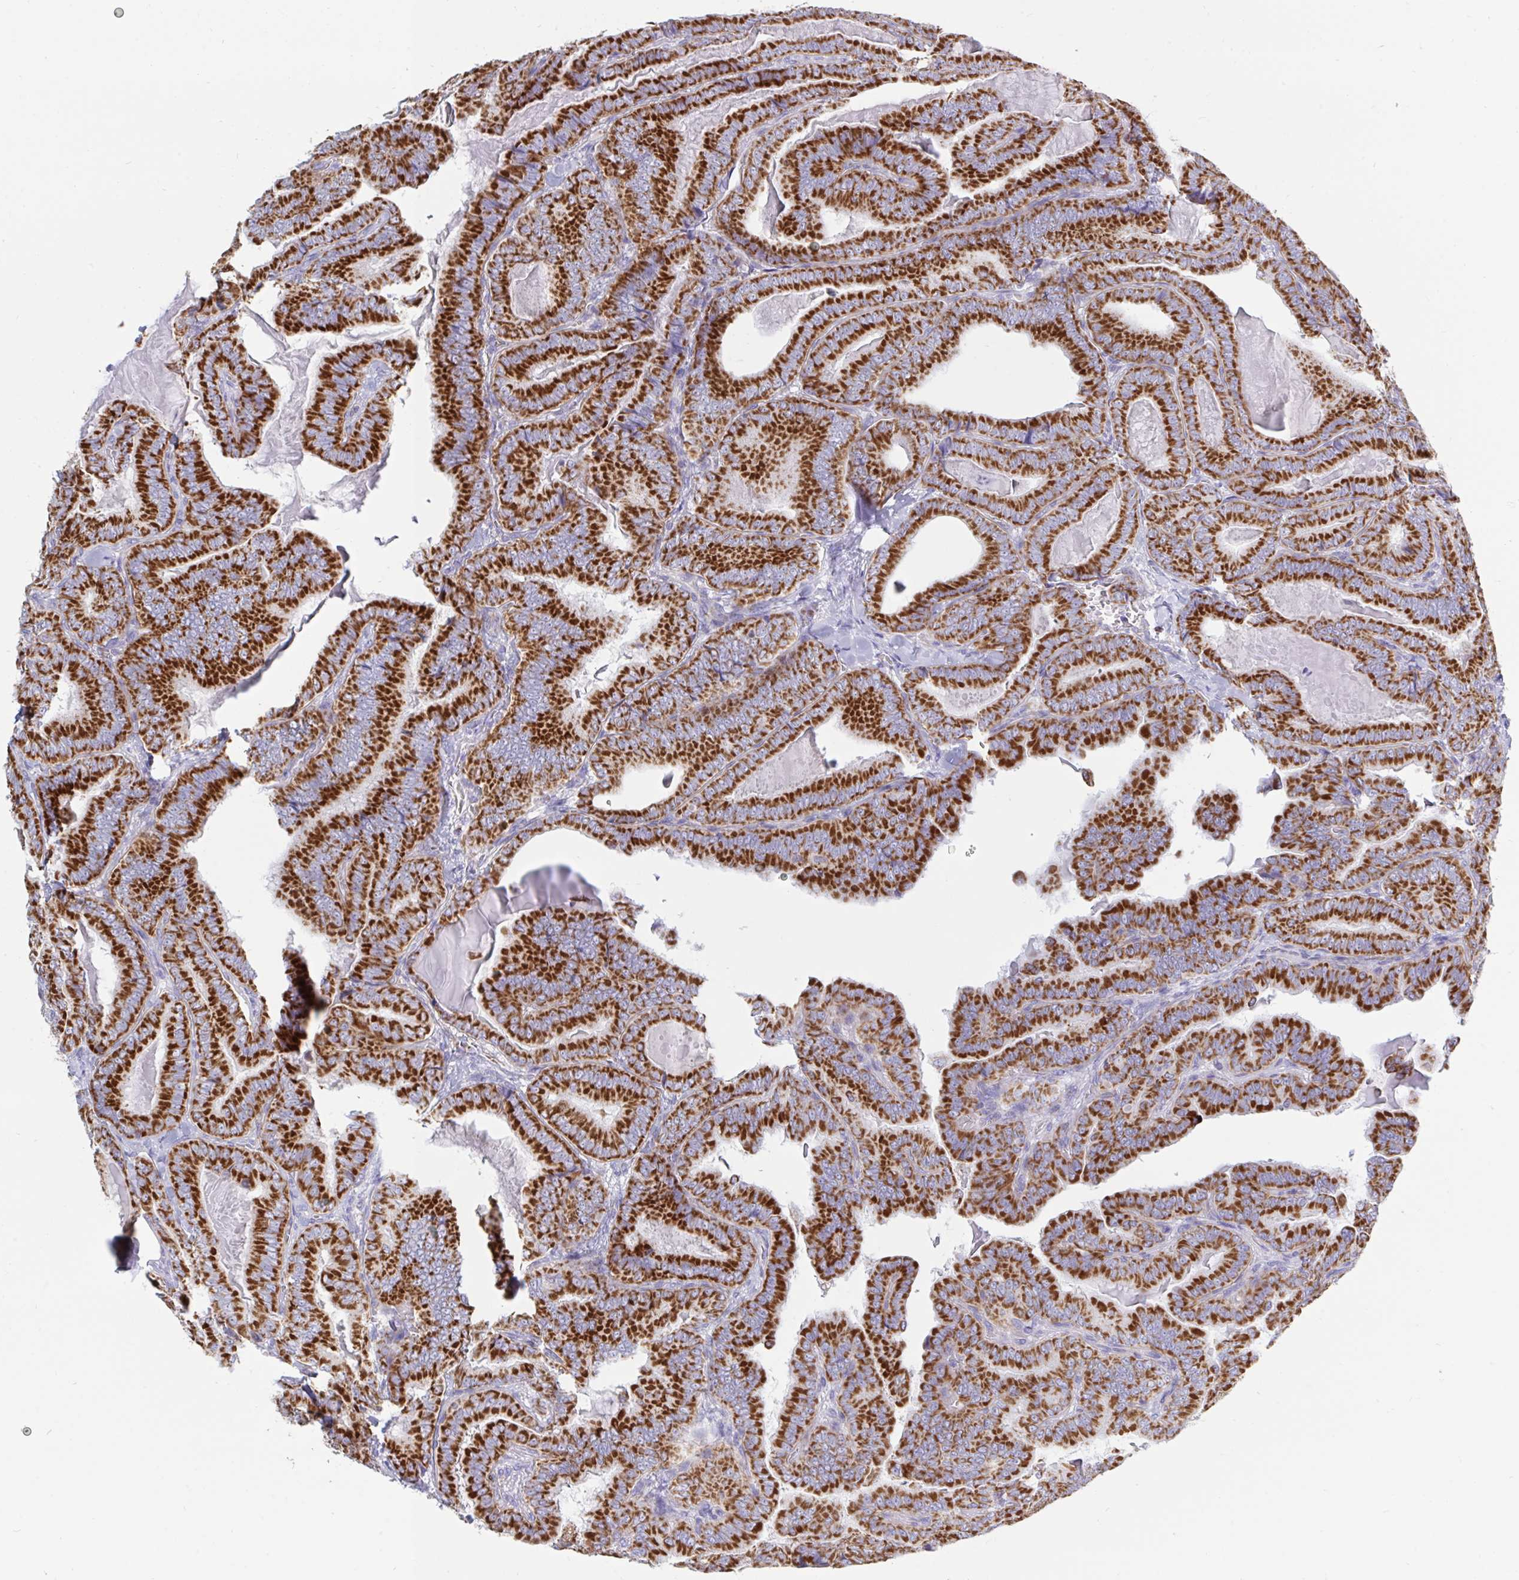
{"staining": {"intensity": "strong", "quantity": ">75%", "location": "cytoplasmic/membranous"}, "tissue": "thyroid cancer", "cell_type": "Tumor cells", "image_type": "cancer", "snomed": [{"axis": "morphology", "description": "Papillary adenocarcinoma, NOS"}, {"axis": "topography", "description": "Thyroid gland"}], "caption": "This is an image of immunohistochemistry staining of papillary adenocarcinoma (thyroid), which shows strong positivity in the cytoplasmic/membranous of tumor cells.", "gene": "HSPE1", "patient": {"sex": "male", "age": 61}}